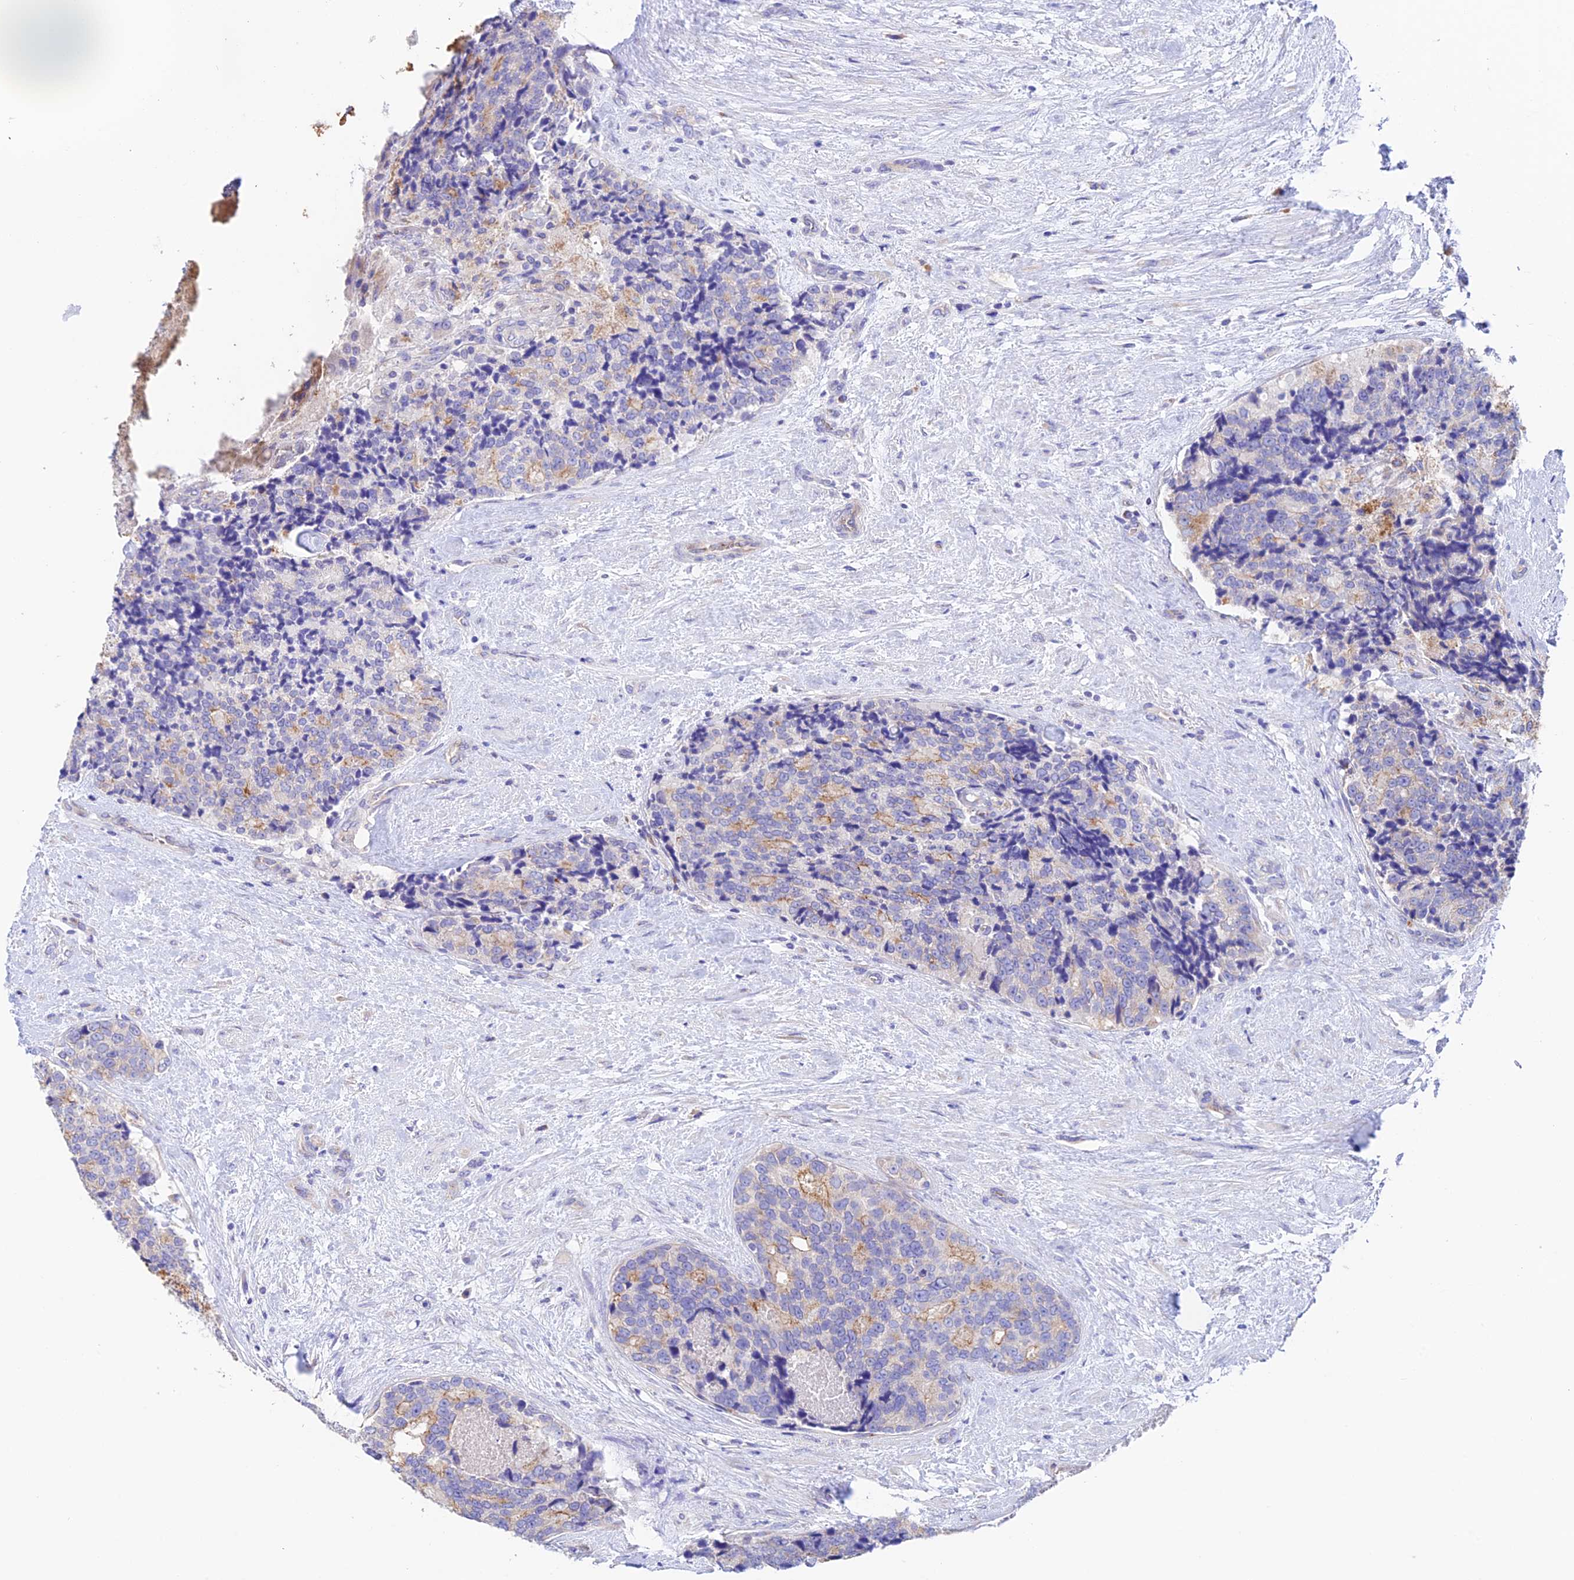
{"staining": {"intensity": "negative", "quantity": "none", "location": "none"}, "tissue": "prostate cancer", "cell_type": "Tumor cells", "image_type": "cancer", "snomed": [{"axis": "morphology", "description": "Adenocarcinoma, High grade"}, {"axis": "topography", "description": "Prostate"}], "caption": "Human adenocarcinoma (high-grade) (prostate) stained for a protein using immunohistochemistry demonstrates no positivity in tumor cells.", "gene": "EMC3", "patient": {"sex": "male", "age": 70}}